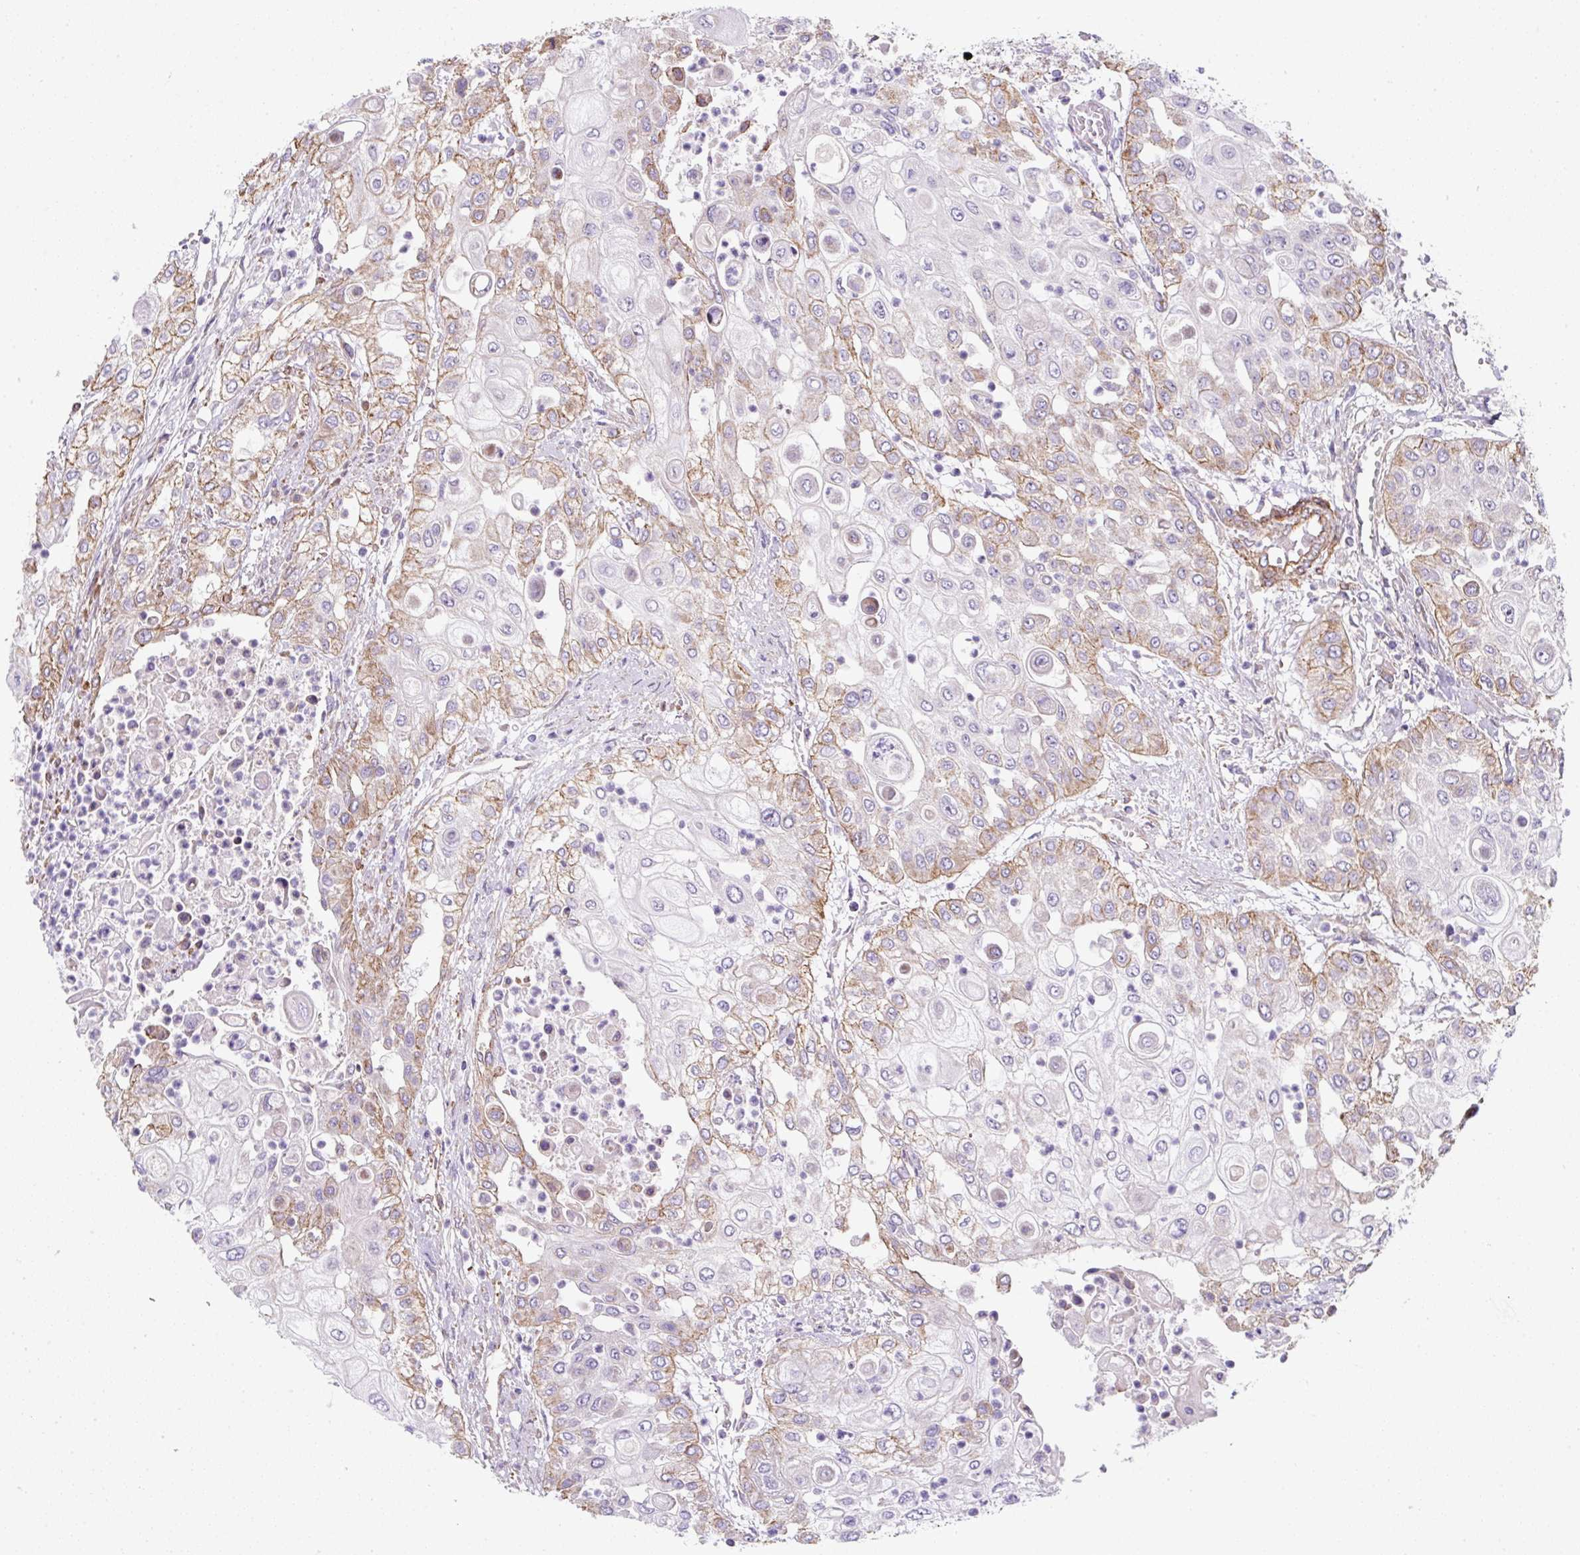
{"staining": {"intensity": "moderate", "quantity": "25%-75%", "location": "cytoplasmic/membranous"}, "tissue": "urothelial cancer", "cell_type": "Tumor cells", "image_type": "cancer", "snomed": [{"axis": "morphology", "description": "Urothelial carcinoma, High grade"}, {"axis": "topography", "description": "Urinary bladder"}], "caption": "Immunohistochemistry staining of urothelial cancer, which exhibits medium levels of moderate cytoplasmic/membranous expression in about 25%-75% of tumor cells indicating moderate cytoplasmic/membranous protein positivity. The staining was performed using DAB (3,3'-diaminobenzidine) (brown) for protein detection and nuclei were counterstained in hematoxylin (blue).", "gene": "ANKUB1", "patient": {"sex": "female", "age": 79}}